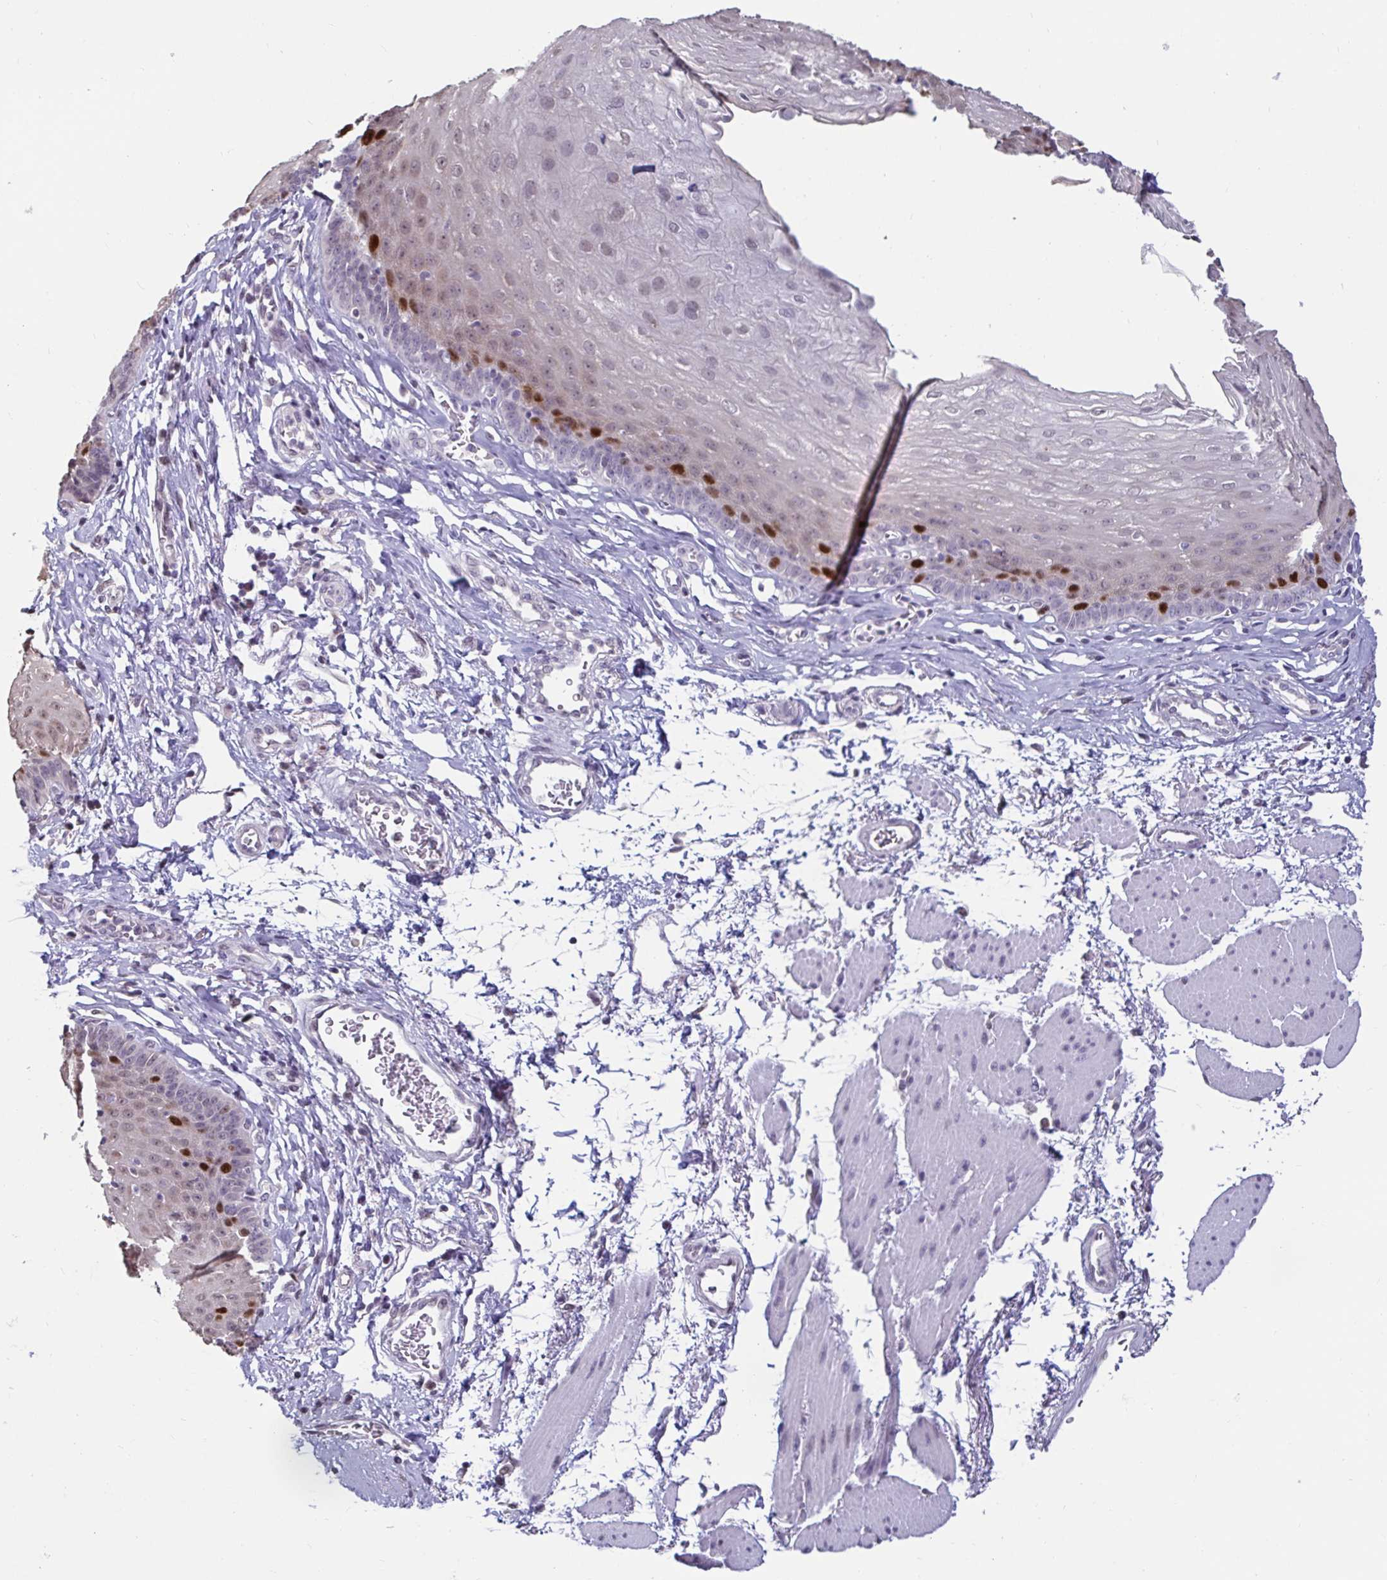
{"staining": {"intensity": "strong", "quantity": "<25%", "location": "nuclear"}, "tissue": "esophagus", "cell_type": "Squamous epithelial cells", "image_type": "normal", "snomed": [{"axis": "morphology", "description": "Normal tissue, NOS"}, {"axis": "topography", "description": "Esophagus"}], "caption": "The micrograph displays a brown stain indicating the presence of a protein in the nuclear of squamous epithelial cells in esophagus.", "gene": "ANLN", "patient": {"sex": "female", "age": 81}}